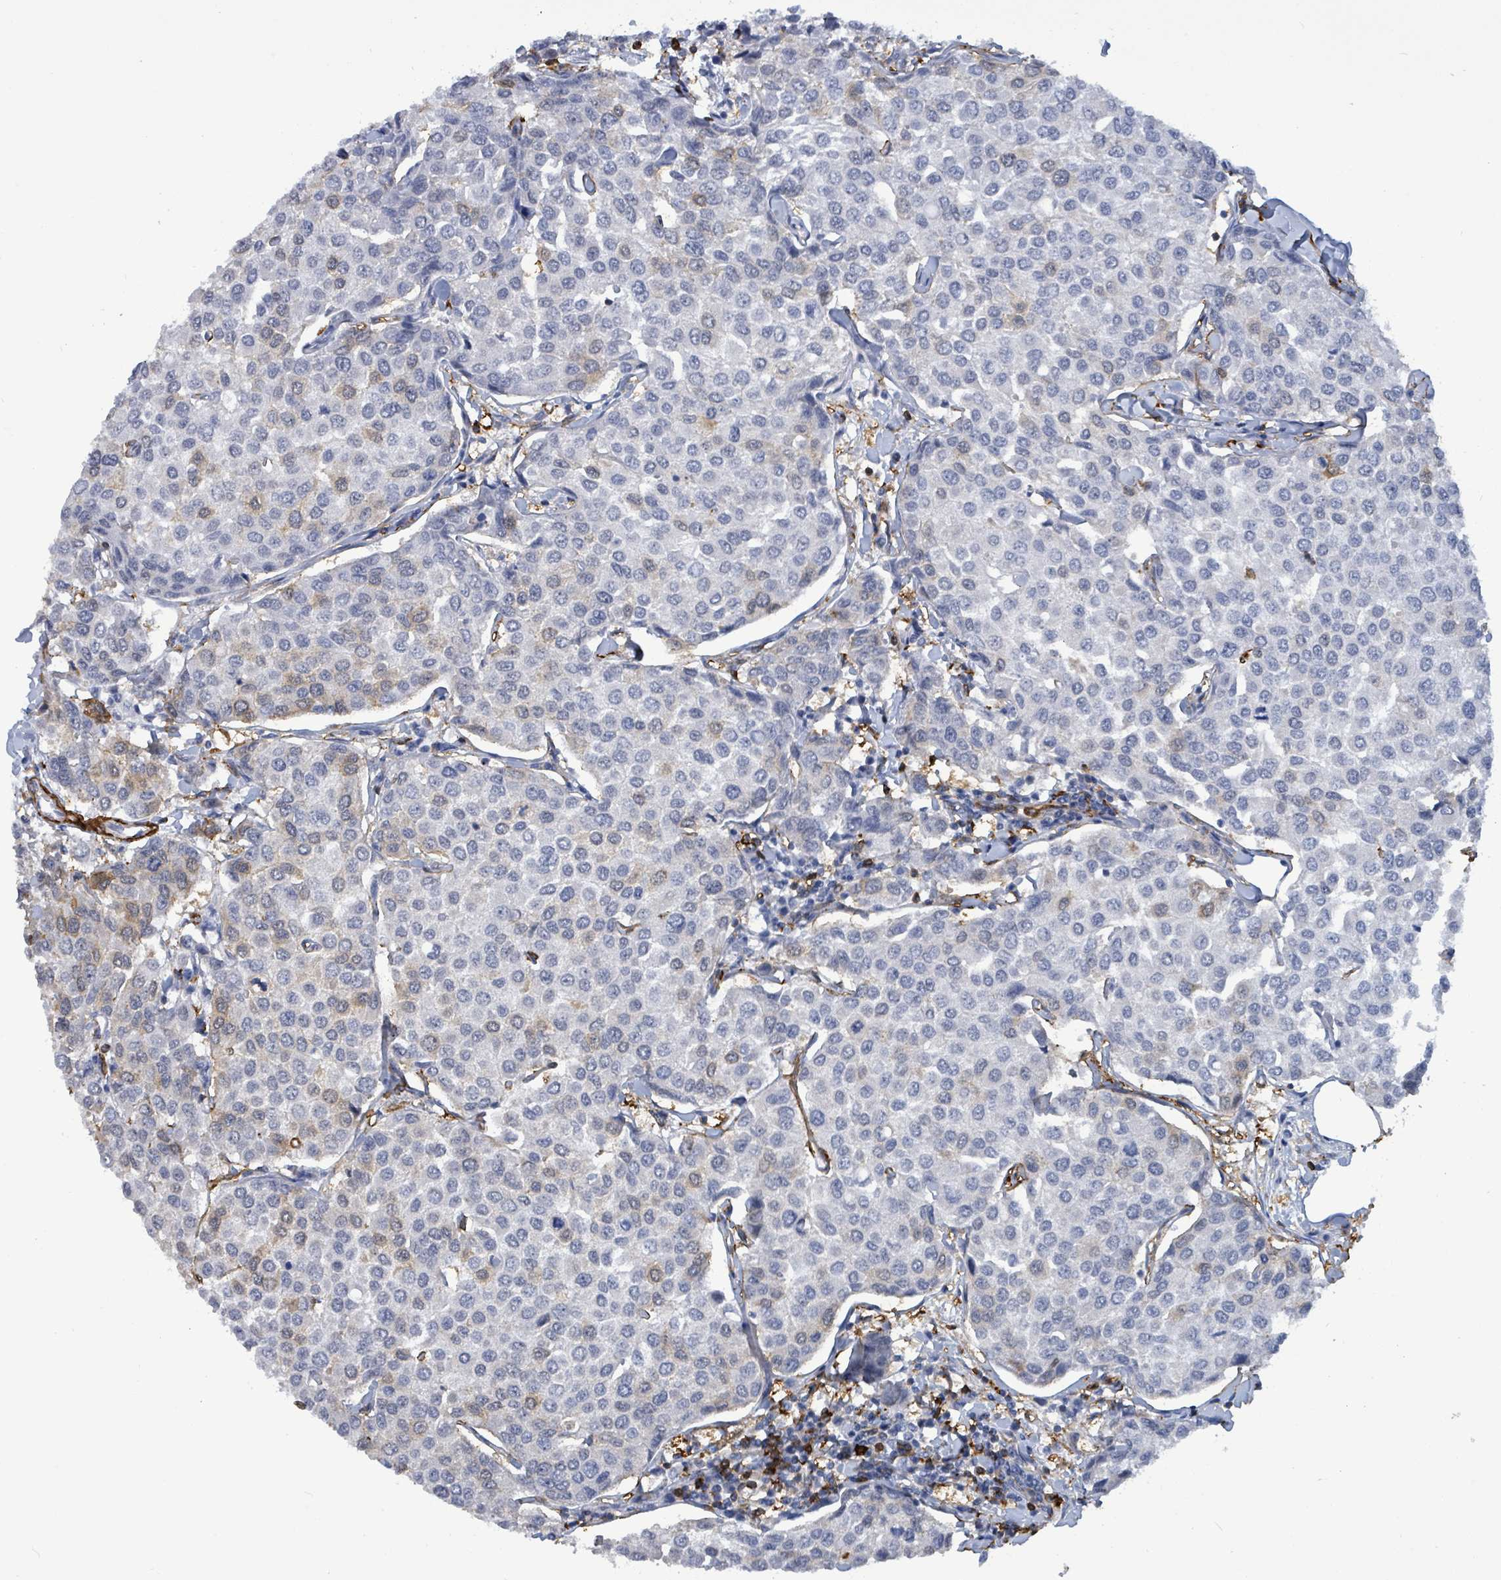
{"staining": {"intensity": "weak", "quantity": "<25%", "location": "cytoplasmic/membranous"}, "tissue": "breast cancer", "cell_type": "Tumor cells", "image_type": "cancer", "snomed": [{"axis": "morphology", "description": "Duct carcinoma"}, {"axis": "topography", "description": "Breast"}], "caption": "Histopathology image shows no protein positivity in tumor cells of breast cancer (intraductal carcinoma) tissue. (Brightfield microscopy of DAB (3,3'-diaminobenzidine) immunohistochemistry (IHC) at high magnification).", "gene": "PRKRIP1", "patient": {"sex": "female", "age": 55}}